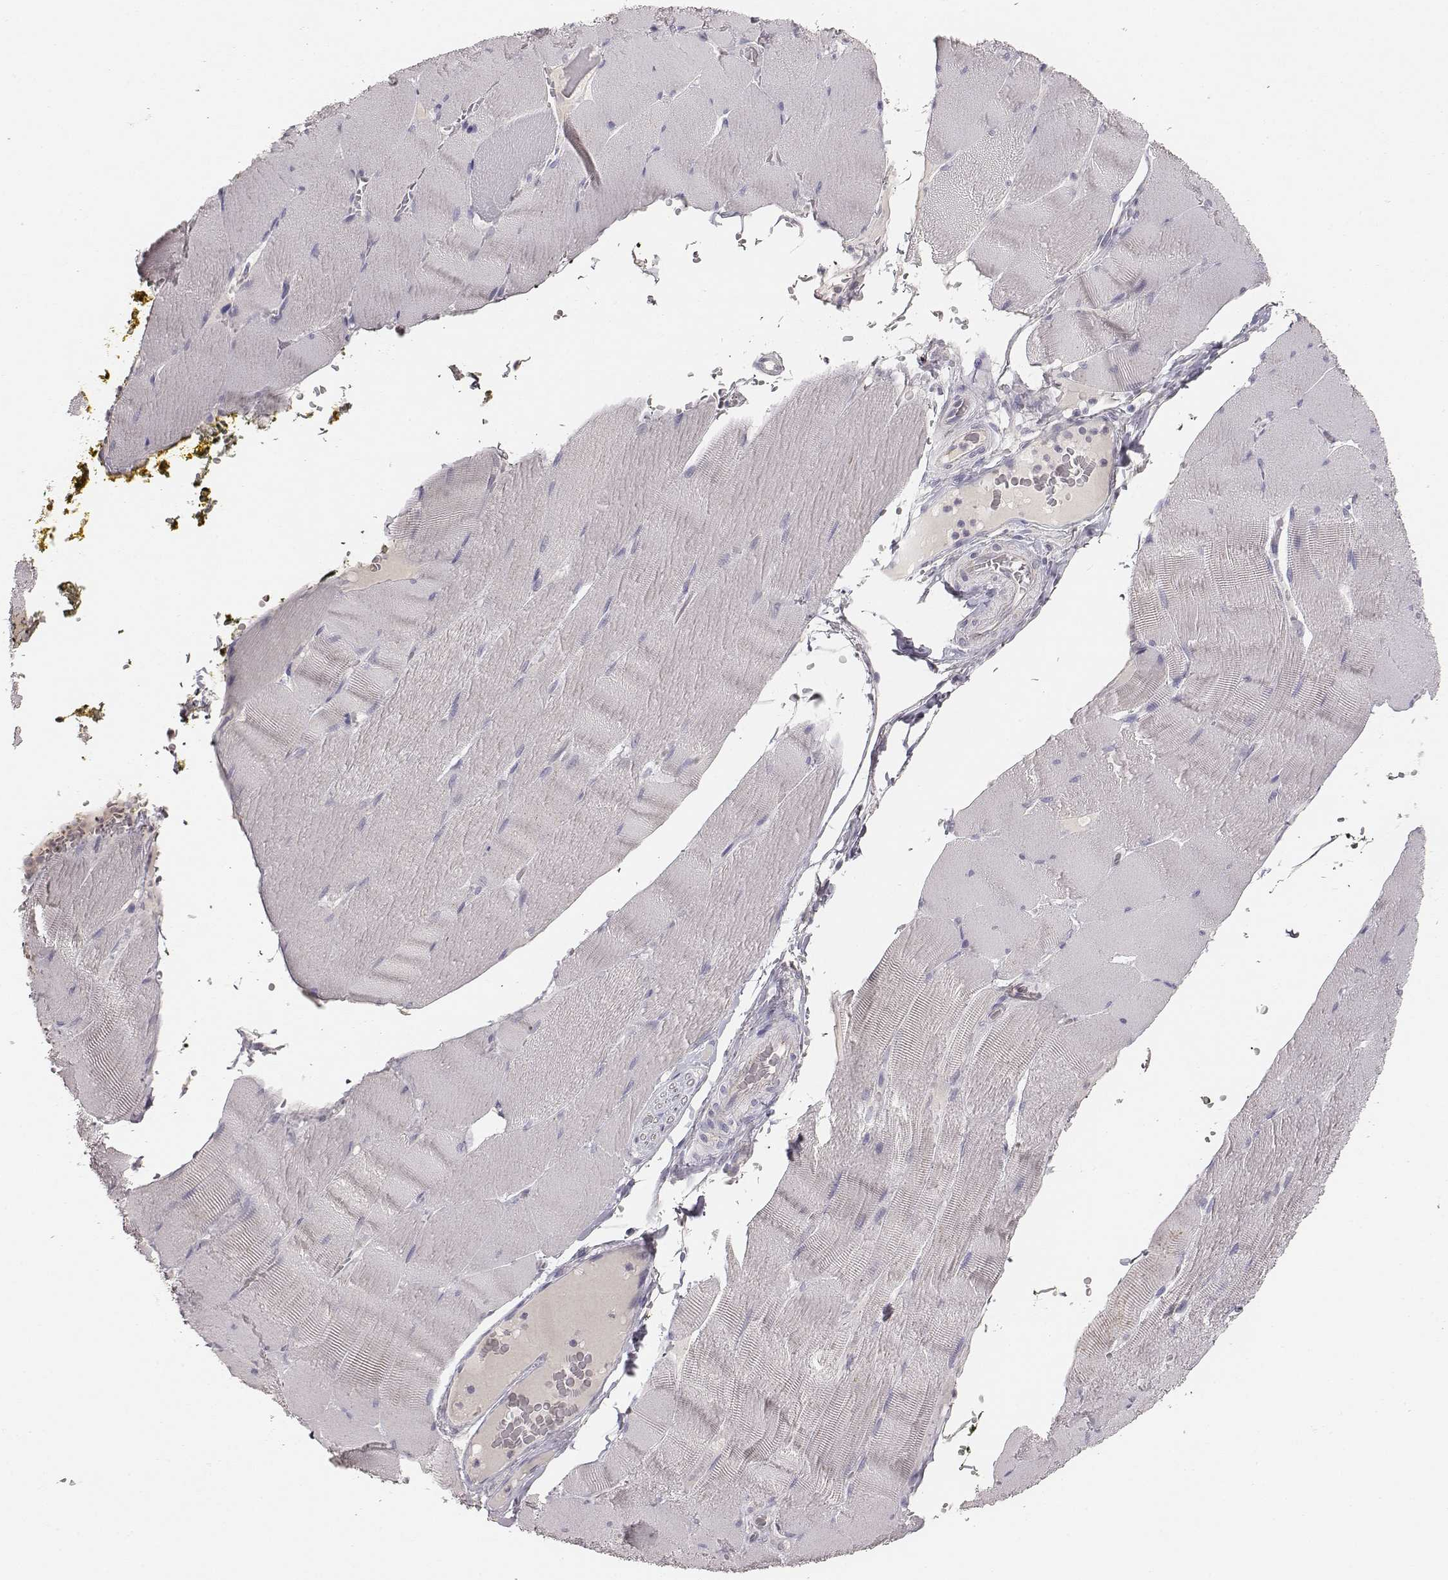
{"staining": {"intensity": "negative", "quantity": "none", "location": "none"}, "tissue": "skeletal muscle", "cell_type": "Myocytes", "image_type": "normal", "snomed": [{"axis": "morphology", "description": "Normal tissue, NOS"}, {"axis": "topography", "description": "Skeletal muscle"}], "caption": "The histopathology image reveals no significant expression in myocytes of skeletal muscle.", "gene": "ABCD3", "patient": {"sex": "male", "age": 56}}